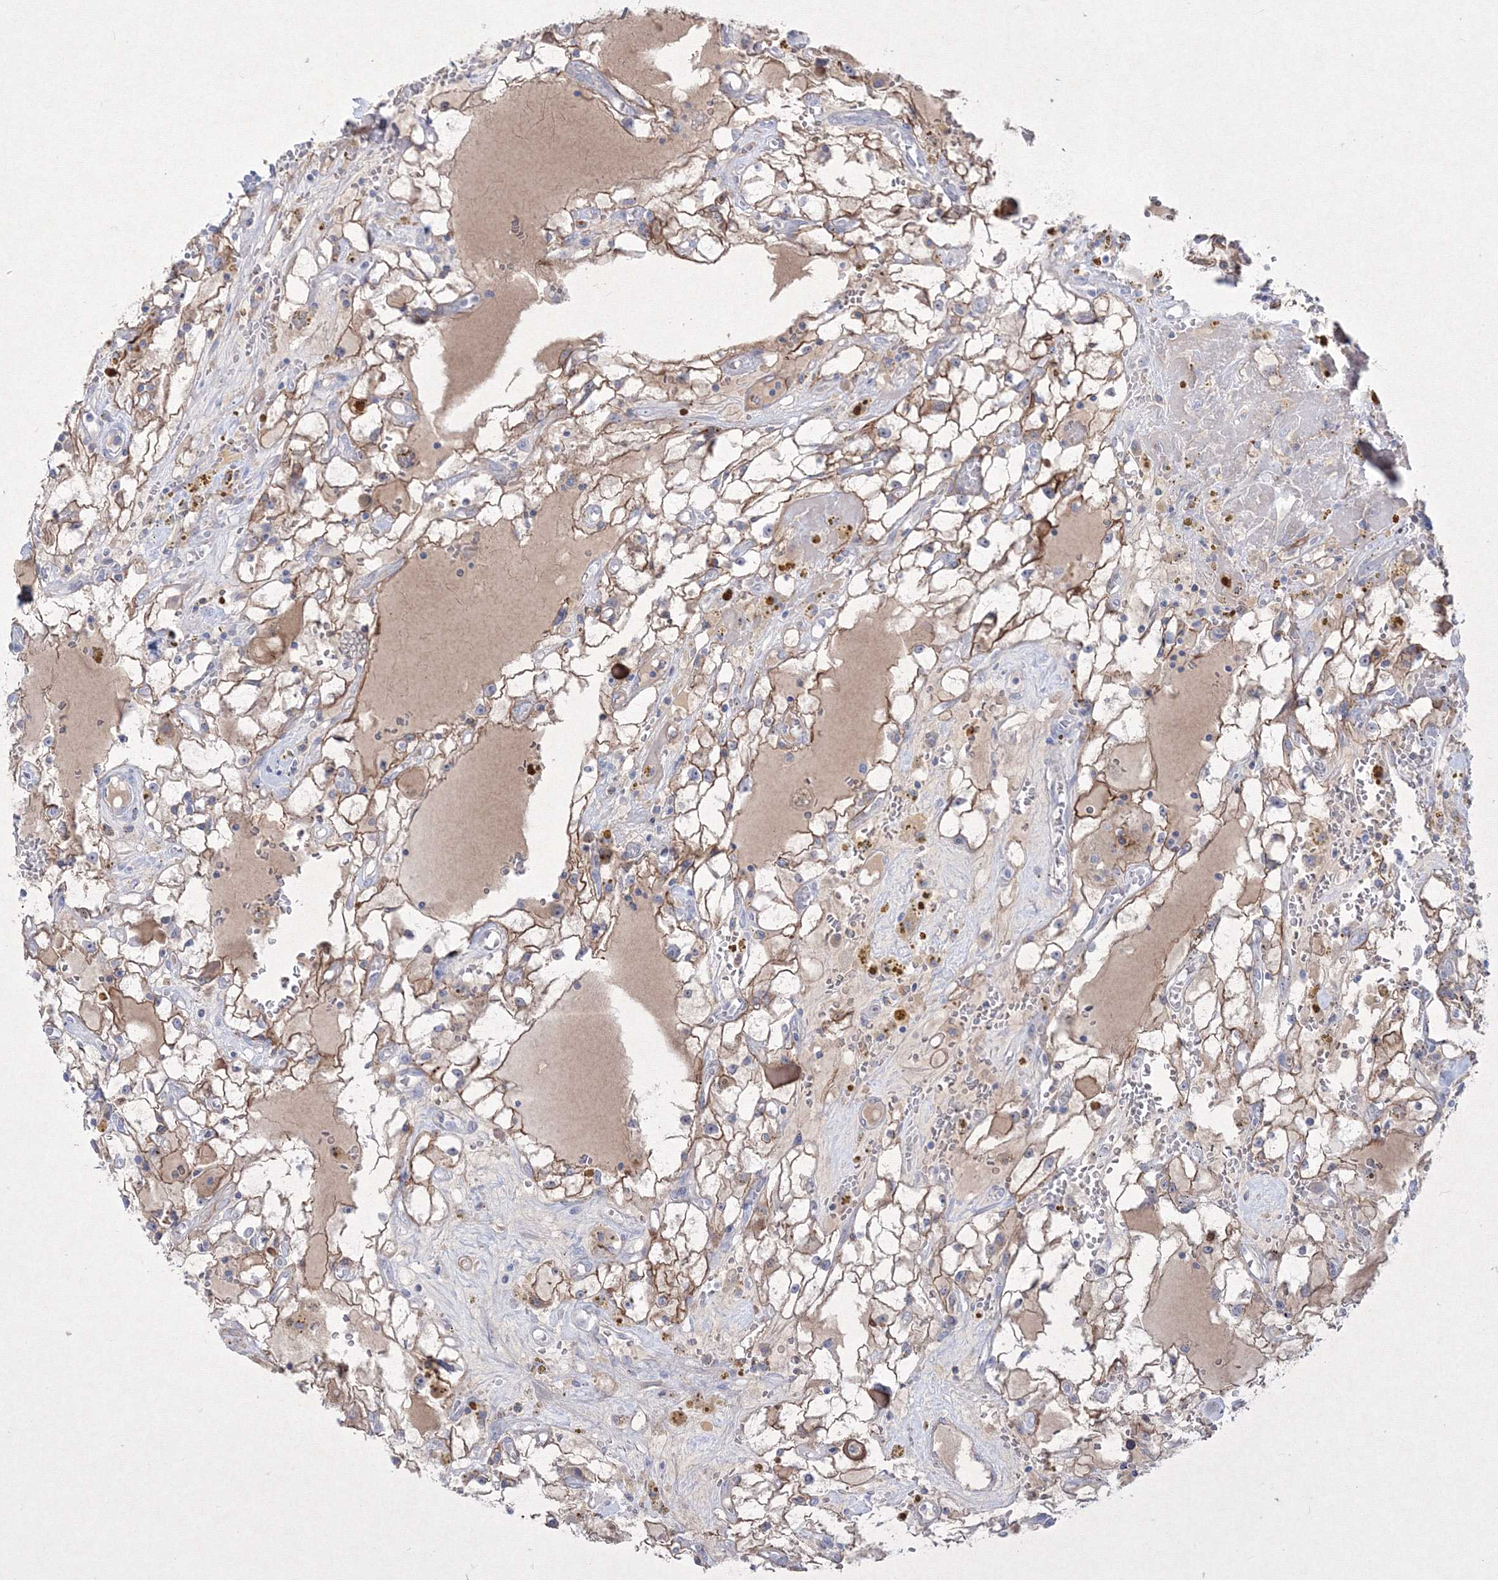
{"staining": {"intensity": "moderate", "quantity": "25%-75%", "location": "cytoplasmic/membranous"}, "tissue": "renal cancer", "cell_type": "Tumor cells", "image_type": "cancer", "snomed": [{"axis": "morphology", "description": "Adenocarcinoma, NOS"}, {"axis": "topography", "description": "Kidney"}], "caption": "Immunohistochemical staining of renal cancer (adenocarcinoma) demonstrates medium levels of moderate cytoplasmic/membranous staining in approximately 25%-75% of tumor cells. The staining is performed using DAB (3,3'-diaminobenzidine) brown chromogen to label protein expression. The nuclei are counter-stained blue using hematoxylin.", "gene": "TMEM139", "patient": {"sex": "male", "age": 56}}